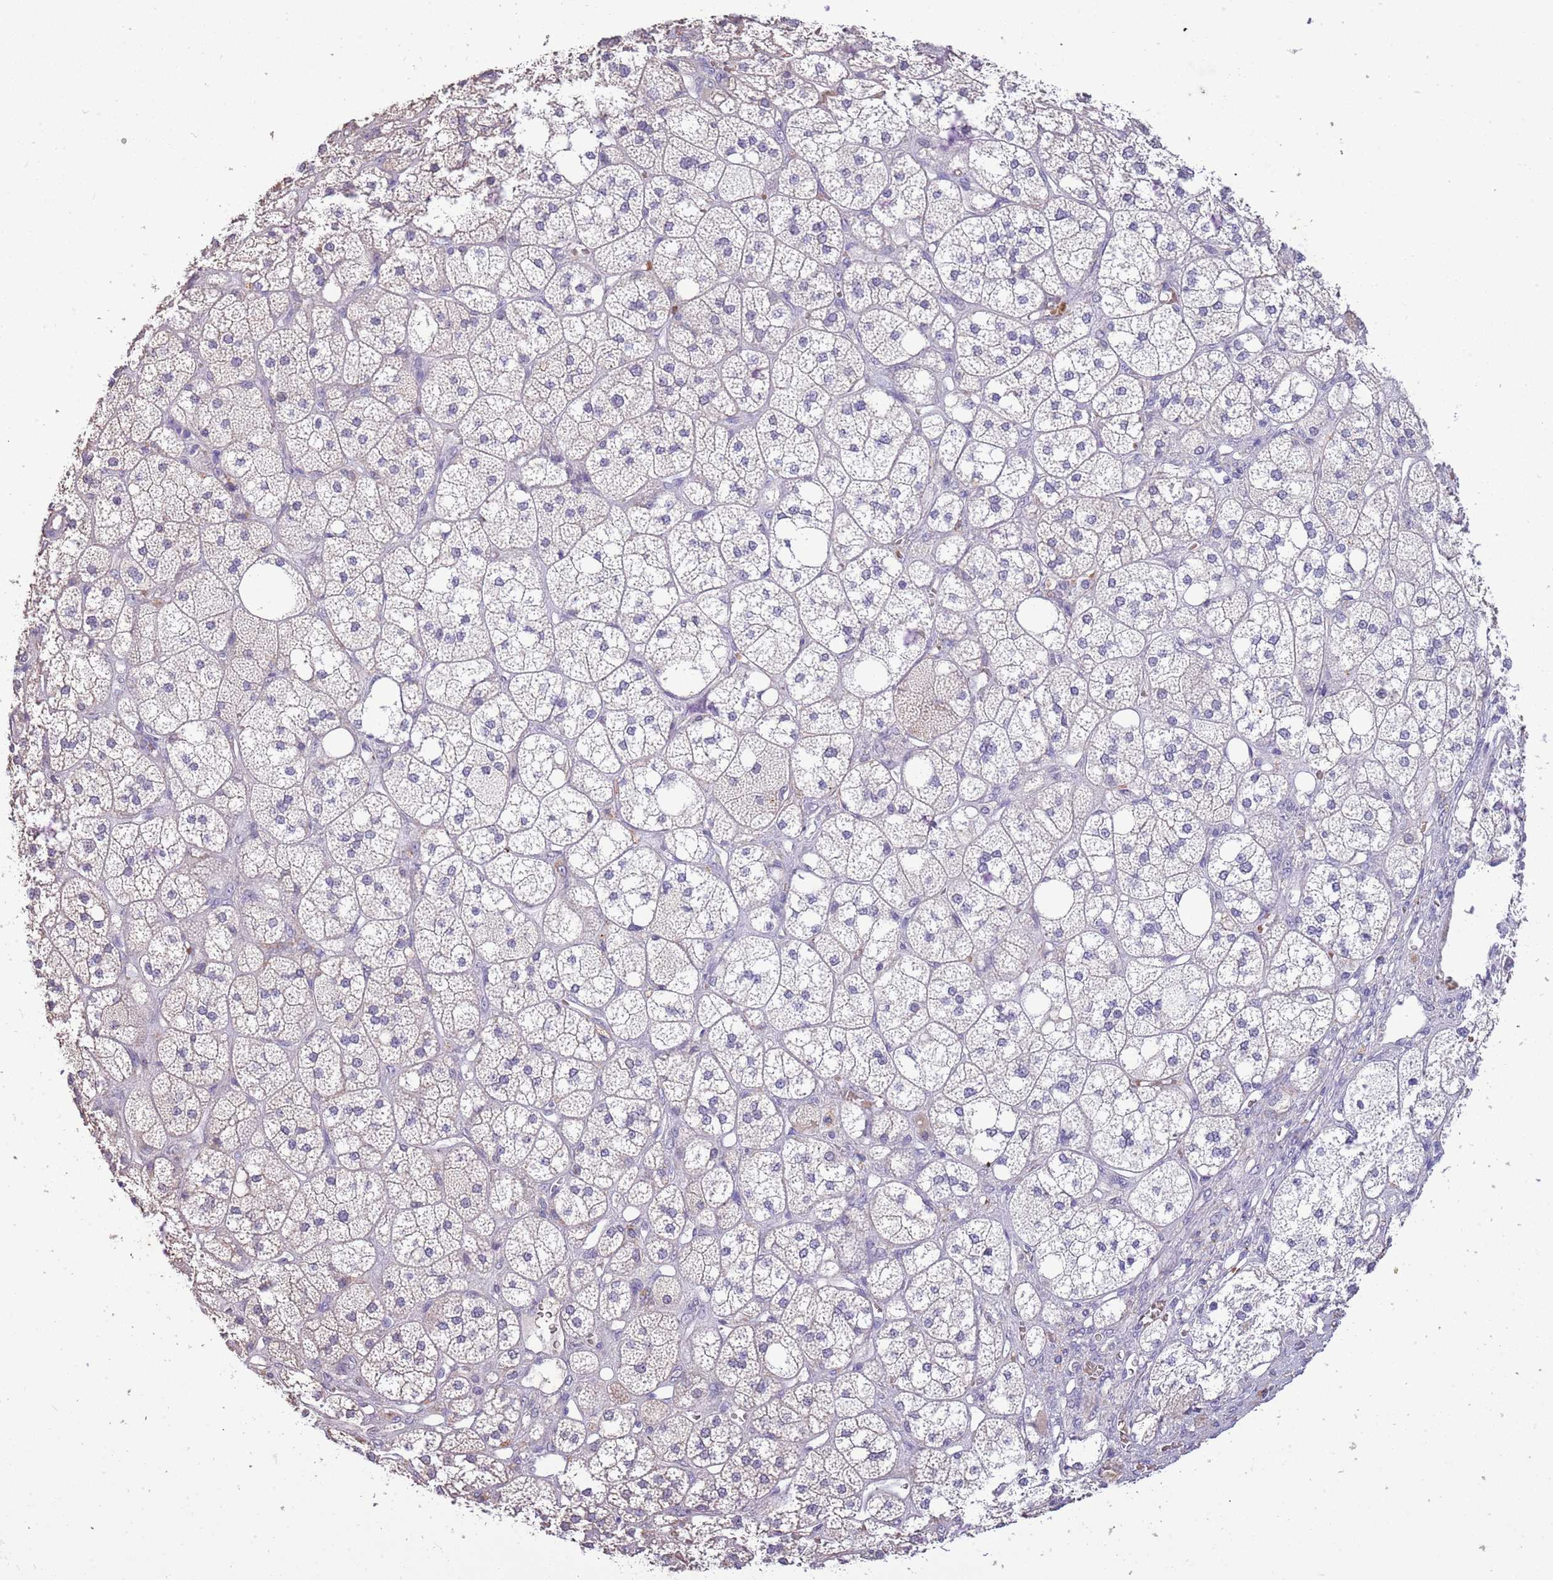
{"staining": {"intensity": "weak", "quantity": "<25%", "location": "cytoplasmic/membranous"}, "tissue": "adrenal gland", "cell_type": "Glandular cells", "image_type": "normal", "snomed": [{"axis": "morphology", "description": "Normal tissue, NOS"}, {"axis": "topography", "description": "Adrenal gland"}], "caption": "Glandular cells show no significant positivity in unremarkable adrenal gland.", "gene": "P2RY13", "patient": {"sex": "male", "age": 61}}